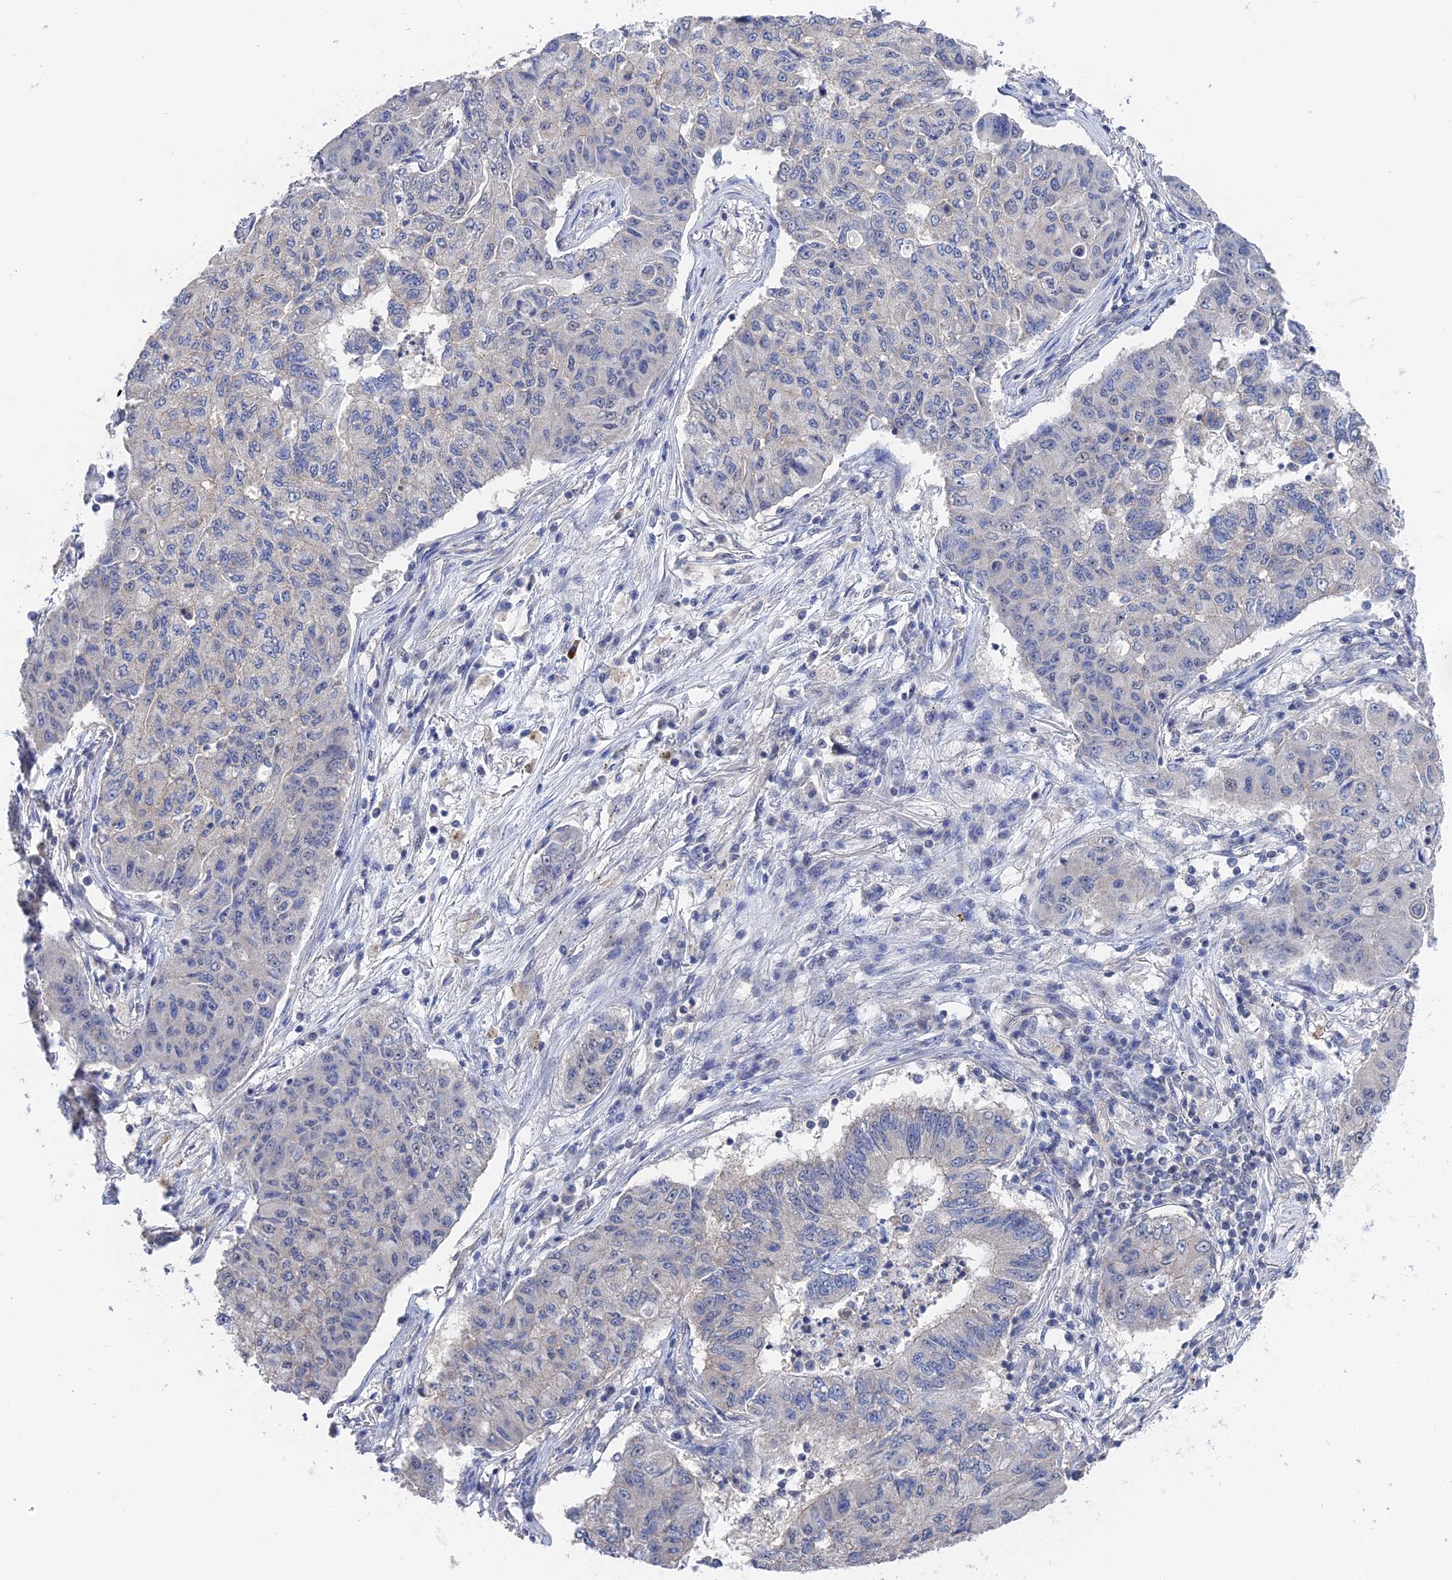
{"staining": {"intensity": "weak", "quantity": "<25%", "location": "nuclear"}, "tissue": "lung cancer", "cell_type": "Tumor cells", "image_type": "cancer", "snomed": [{"axis": "morphology", "description": "Squamous cell carcinoma, NOS"}, {"axis": "topography", "description": "Lung"}], "caption": "A histopathology image of squamous cell carcinoma (lung) stained for a protein demonstrates no brown staining in tumor cells.", "gene": "TSSC4", "patient": {"sex": "male", "age": 74}}